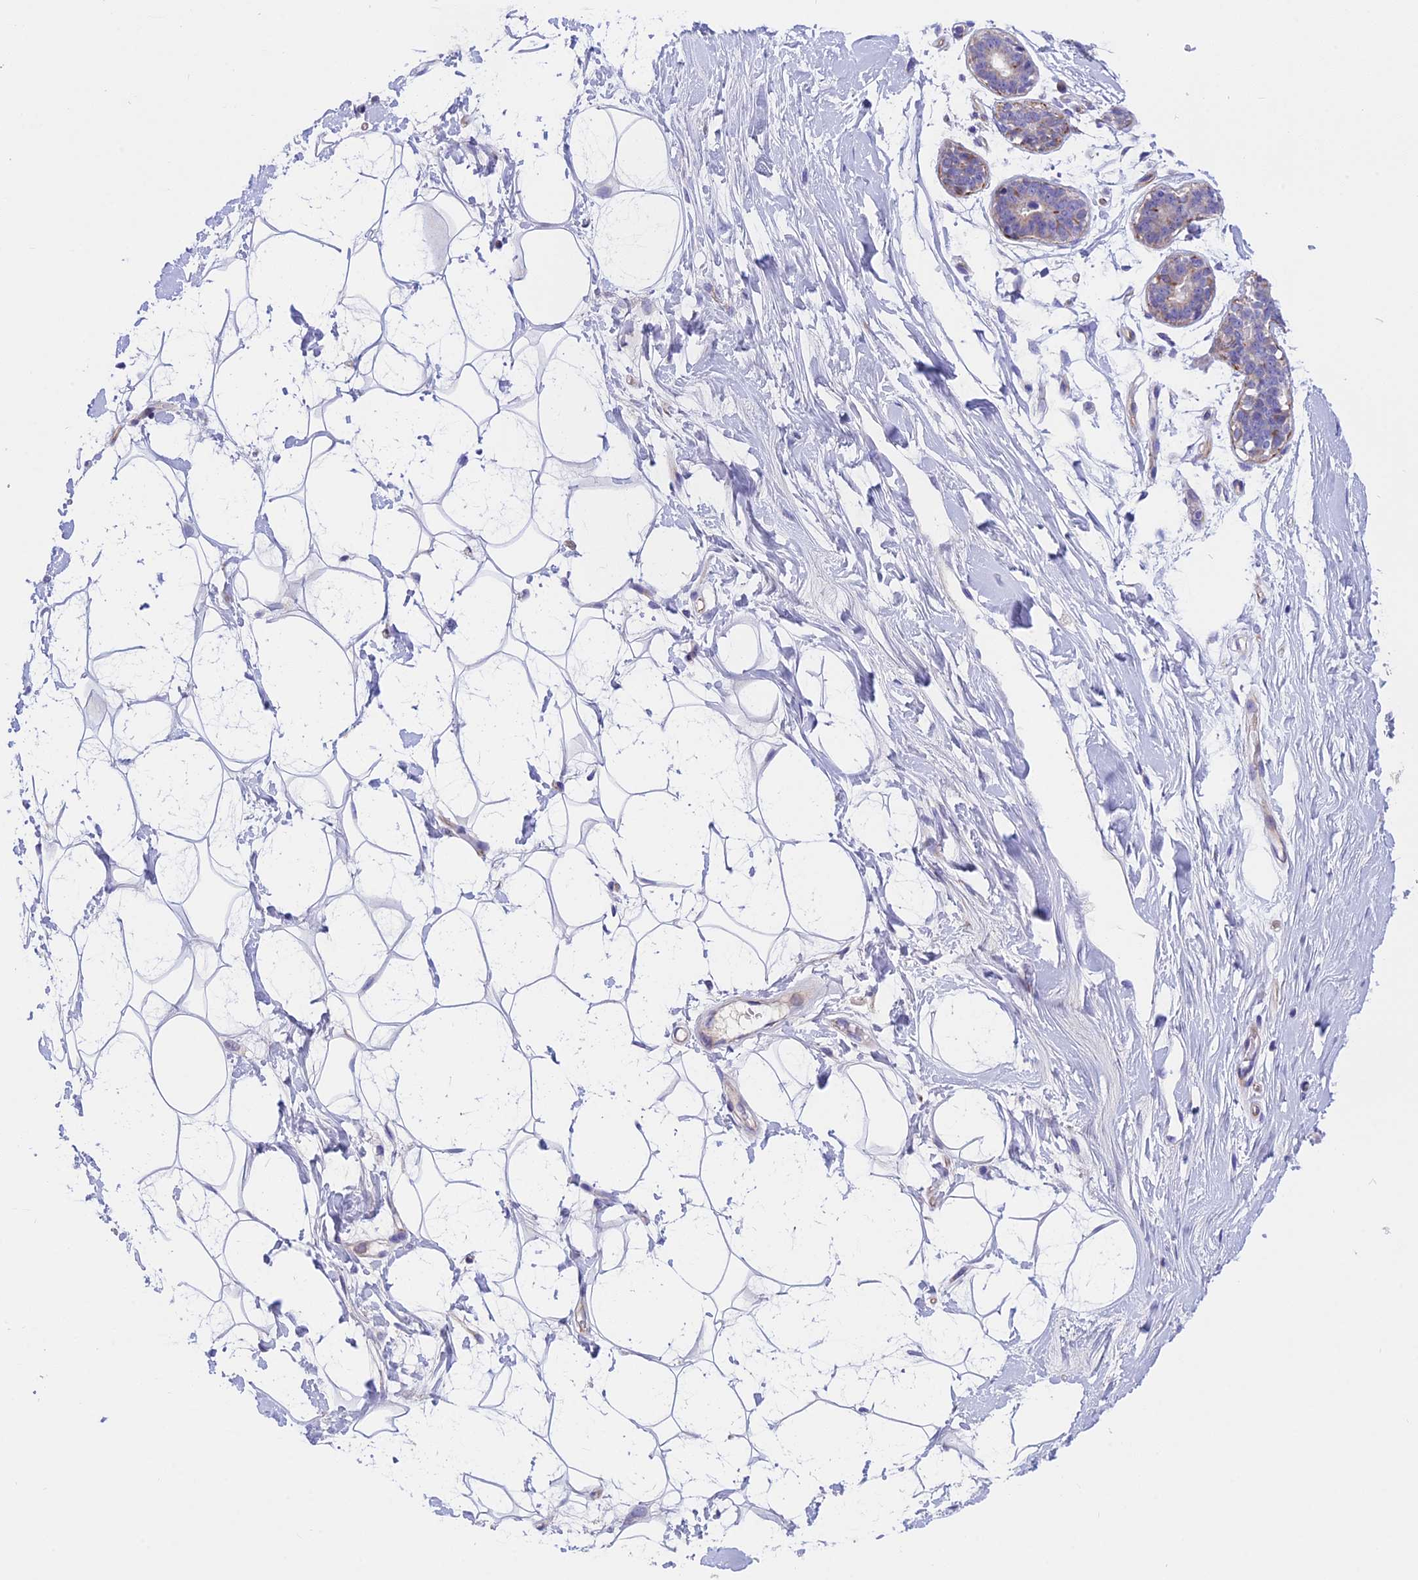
{"staining": {"intensity": "negative", "quantity": "none", "location": "none"}, "tissue": "adipose tissue", "cell_type": "Adipocytes", "image_type": "normal", "snomed": [{"axis": "morphology", "description": "Normal tissue, NOS"}, {"axis": "topography", "description": "Breast"}], "caption": "Immunohistochemistry photomicrograph of unremarkable adipose tissue: human adipose tissue stained with DAB displays no significant protein expression in adipocytes.", "gene": "TMEM138", "patient": {"sex": "female", "age": 26}}